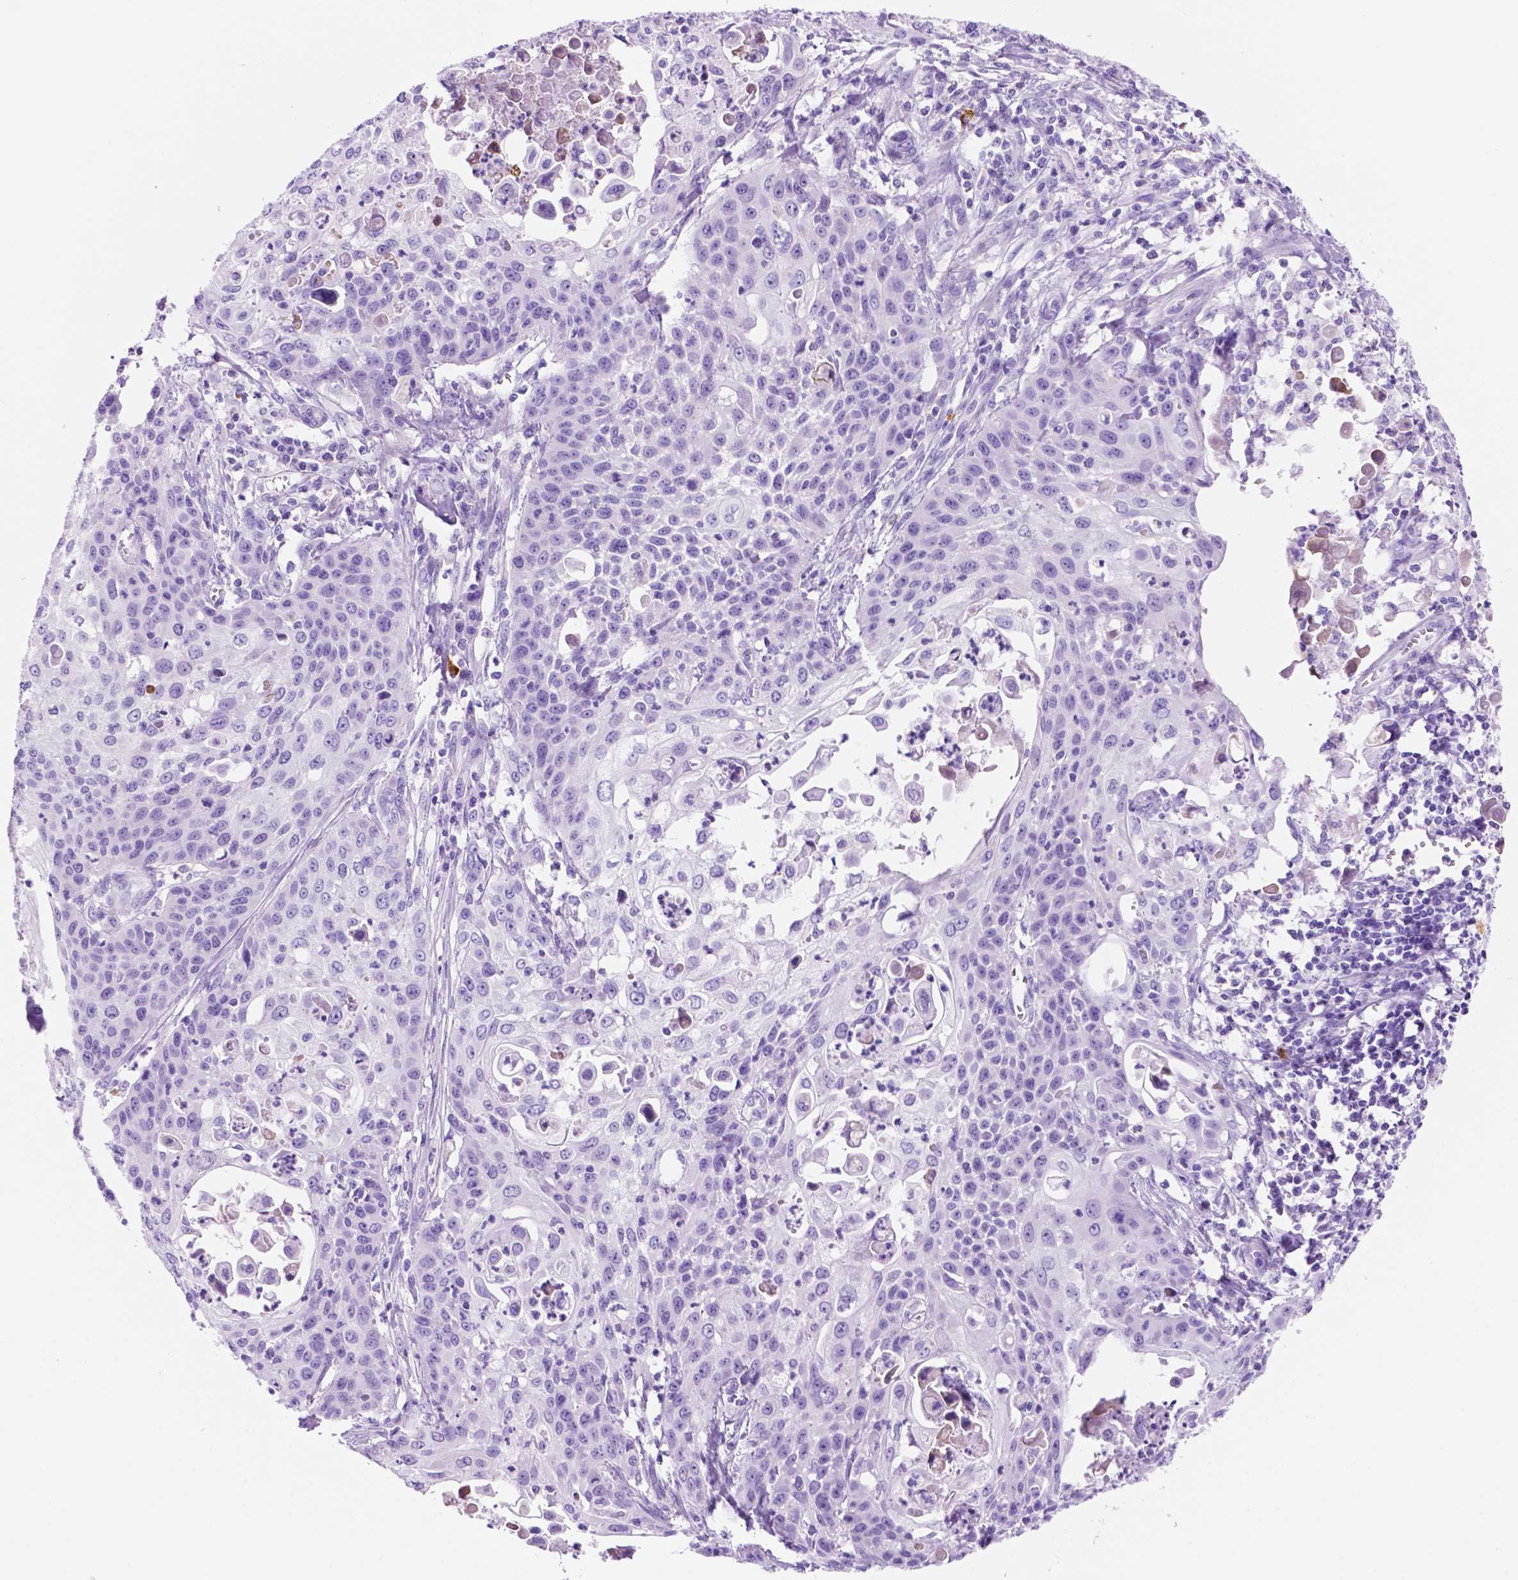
{"staining": {"intensity": "negative", "quantity": "none", "location": "none"}, "tissue": "cervical cancer", "cell_type": "Tumor cells", "image_type": "cancer", "snomed": [{"axis": "morphology", "description": "Squamous cell carcinoma, NOS"}, {"axis": "topography", "description": "Cervix"}], "caption": "A micrograph of human squamous cell carcinoma (cervical) is negative for staining in tumor cells. Nuclei are stained in blue.", "gene": "FOXB2", "patient": {"sex": "female", "age": 65}}